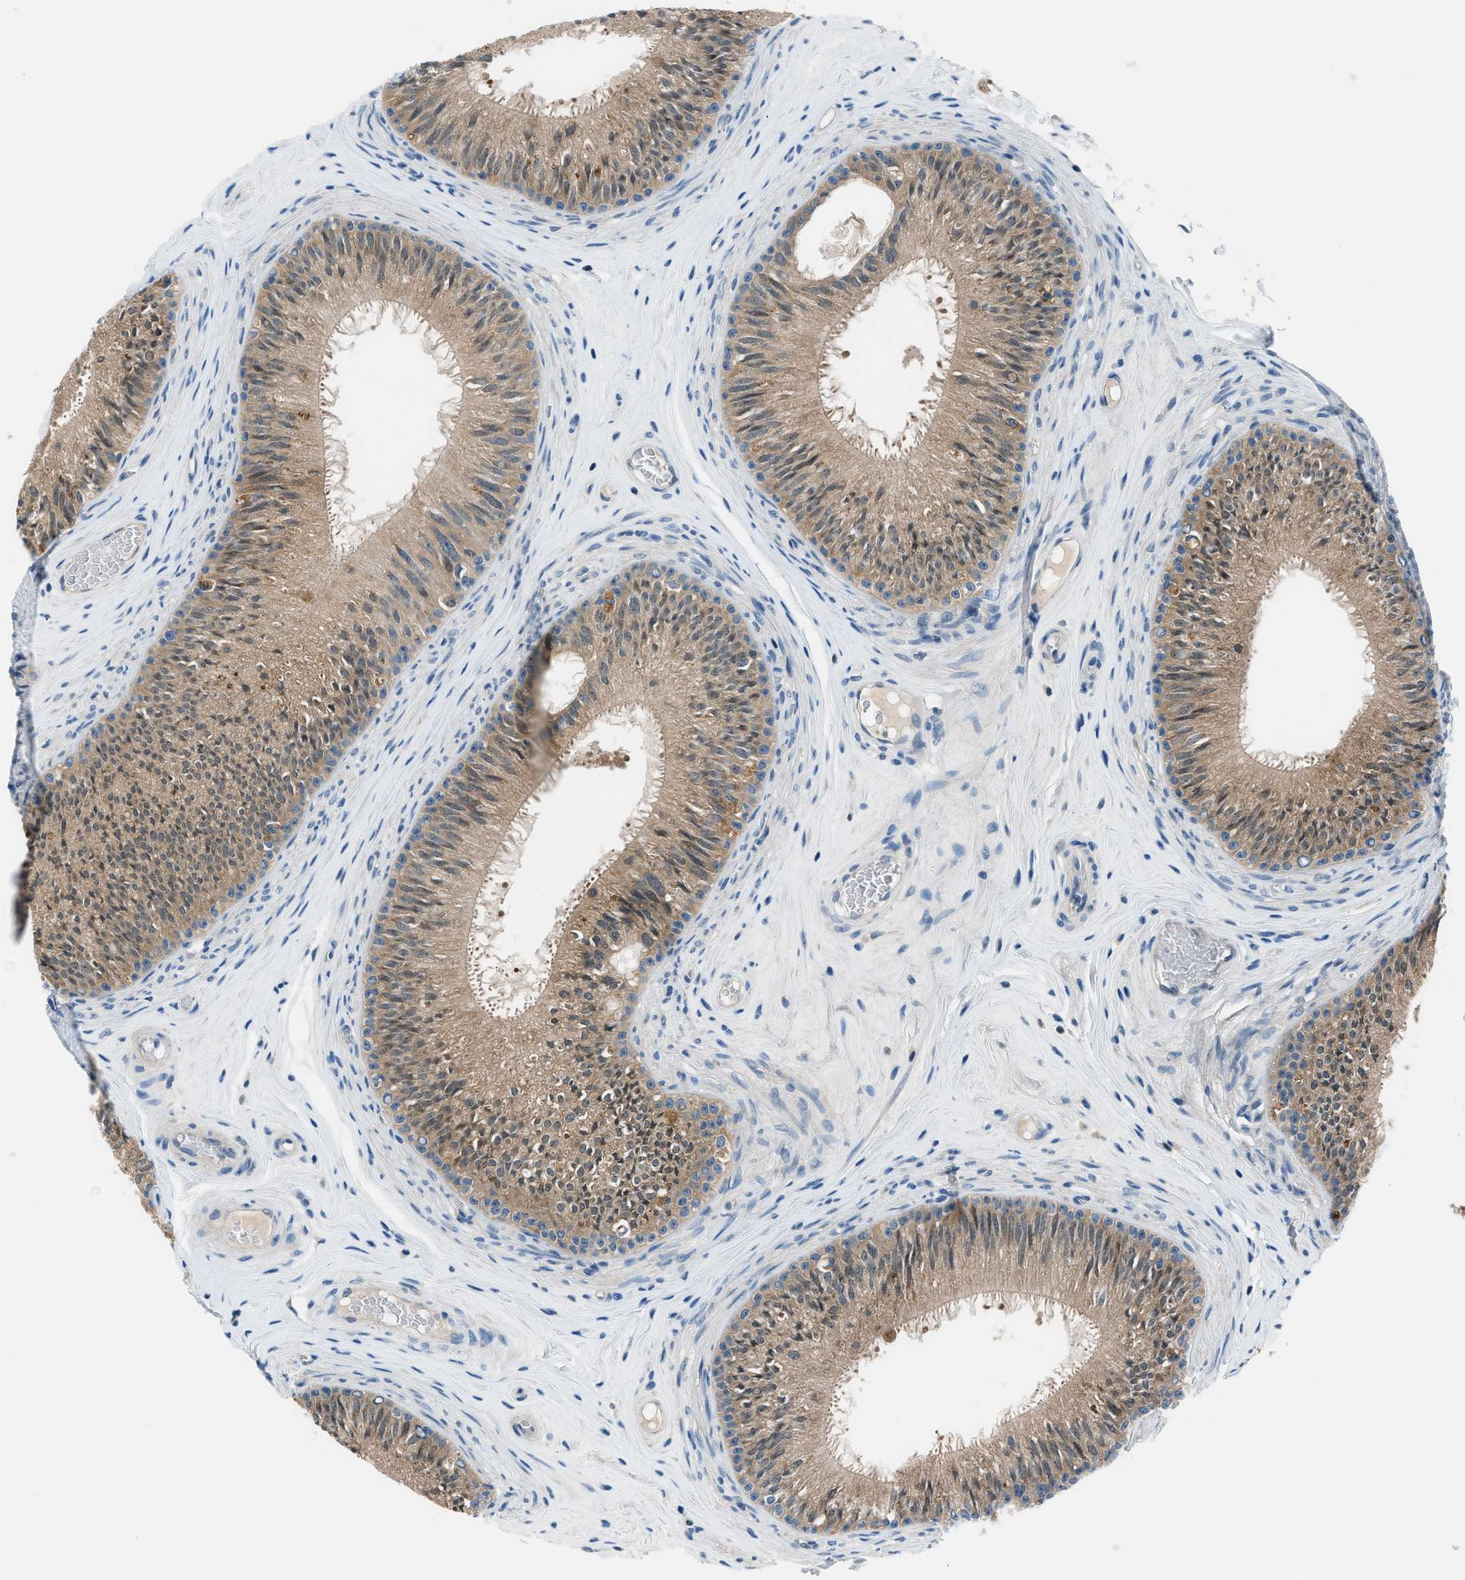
{"staining": {"intensity": "moderate", "quantity": ">75%", "location": "cytoplasmic/membranous"}, "tissue": "epididymis", "cell_type": "Glandular cells", "image_type": "normal", "snomed": [{"axis": "morphology", "description": "Normal tissue, NOS"}, {"axis": "topography", "description": "Testis"}, {"axis": "topography", "description": "Epididymis"}], "caption": "Protein analysis of normal epididymis demonstrates moderate cytoplasmic/membranous staining in about >75% of glandular cells.", "gene": "ACP1", "patient": {"sex": "male", "age": 36}}